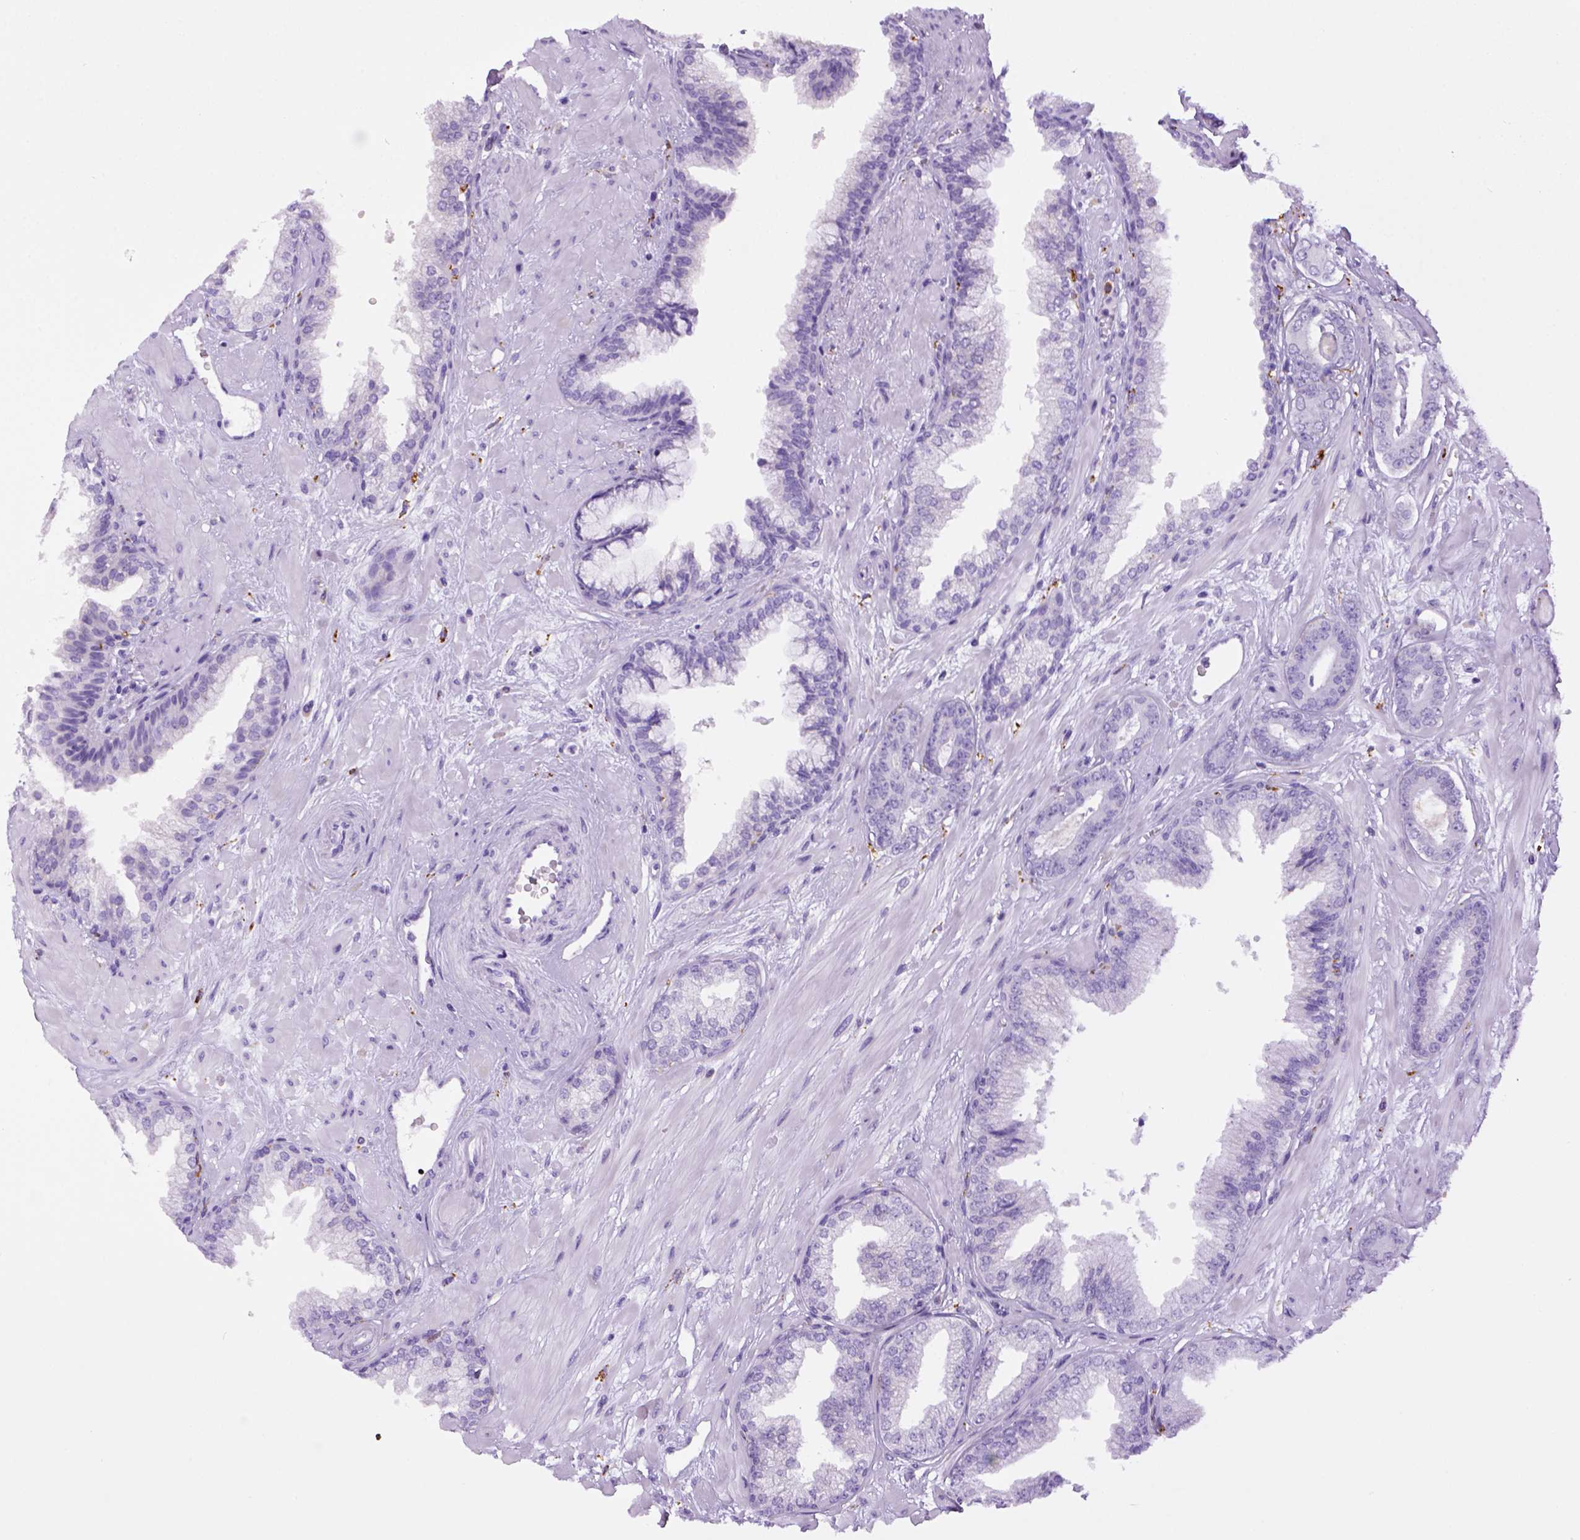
{"staining": {"intensity": "negative", "quantity": "none", "location": "none"}, "tissue": "prostate cancer", "cell_type": "Tumor cells", "image_type": "cancer", "snomed": [{"axis": "morphology", "description": "Adenocarcinoma, Low grade"}, {"axis": "topography", "description": "Prostate"}], "caption": "The histopathology image reveals no staining of tumor cells in prostate cancer (low-grade adenocarcinoma).", "gene": "CD68", "patient": {"sex": "male", "age": 61}}